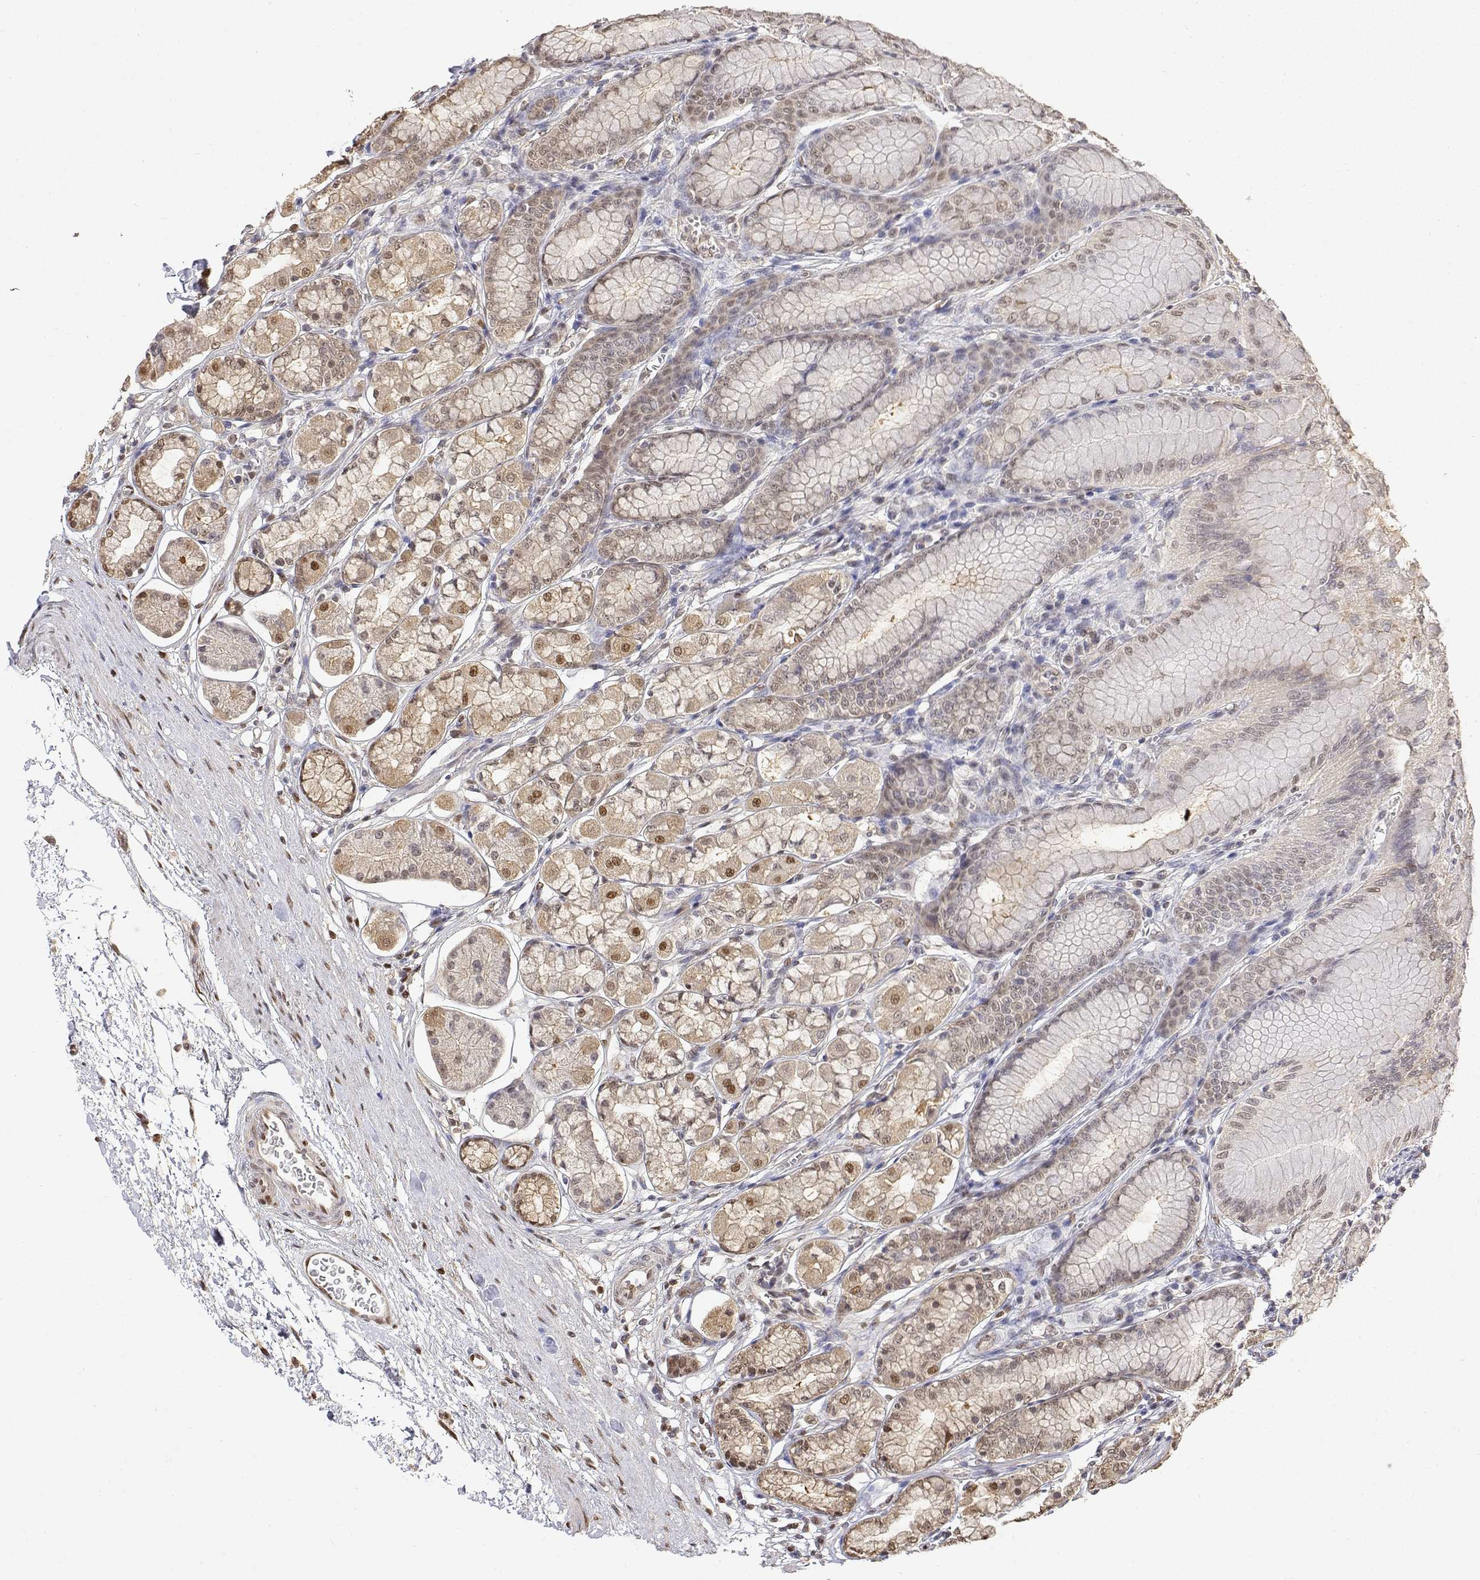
{"staining": {"intensity": "moderate", "quantity": "25%-75%", "location": "nuclear"}, "tissue": "stomach", "cell_type": "Glandular cells", "image_type": "normal", "snomed": [{"axis": "morphology", "description": "Normal tissue, NOS"}, {"axis": "topography", "description": "Stomach"}, {"axis": "topography", "description": "Stomach, lower"}], "caption": "Immunohistochemistry image of benign stomach: stomach stained using immunohistochemistry (IHC) shows medium levels of moderate protein expression localized specifically in the nuclear of glandular cells, appearing as a nuclear brown color.", "gene": "TPI1", "patient": {"sex": "male", "age": 76}}